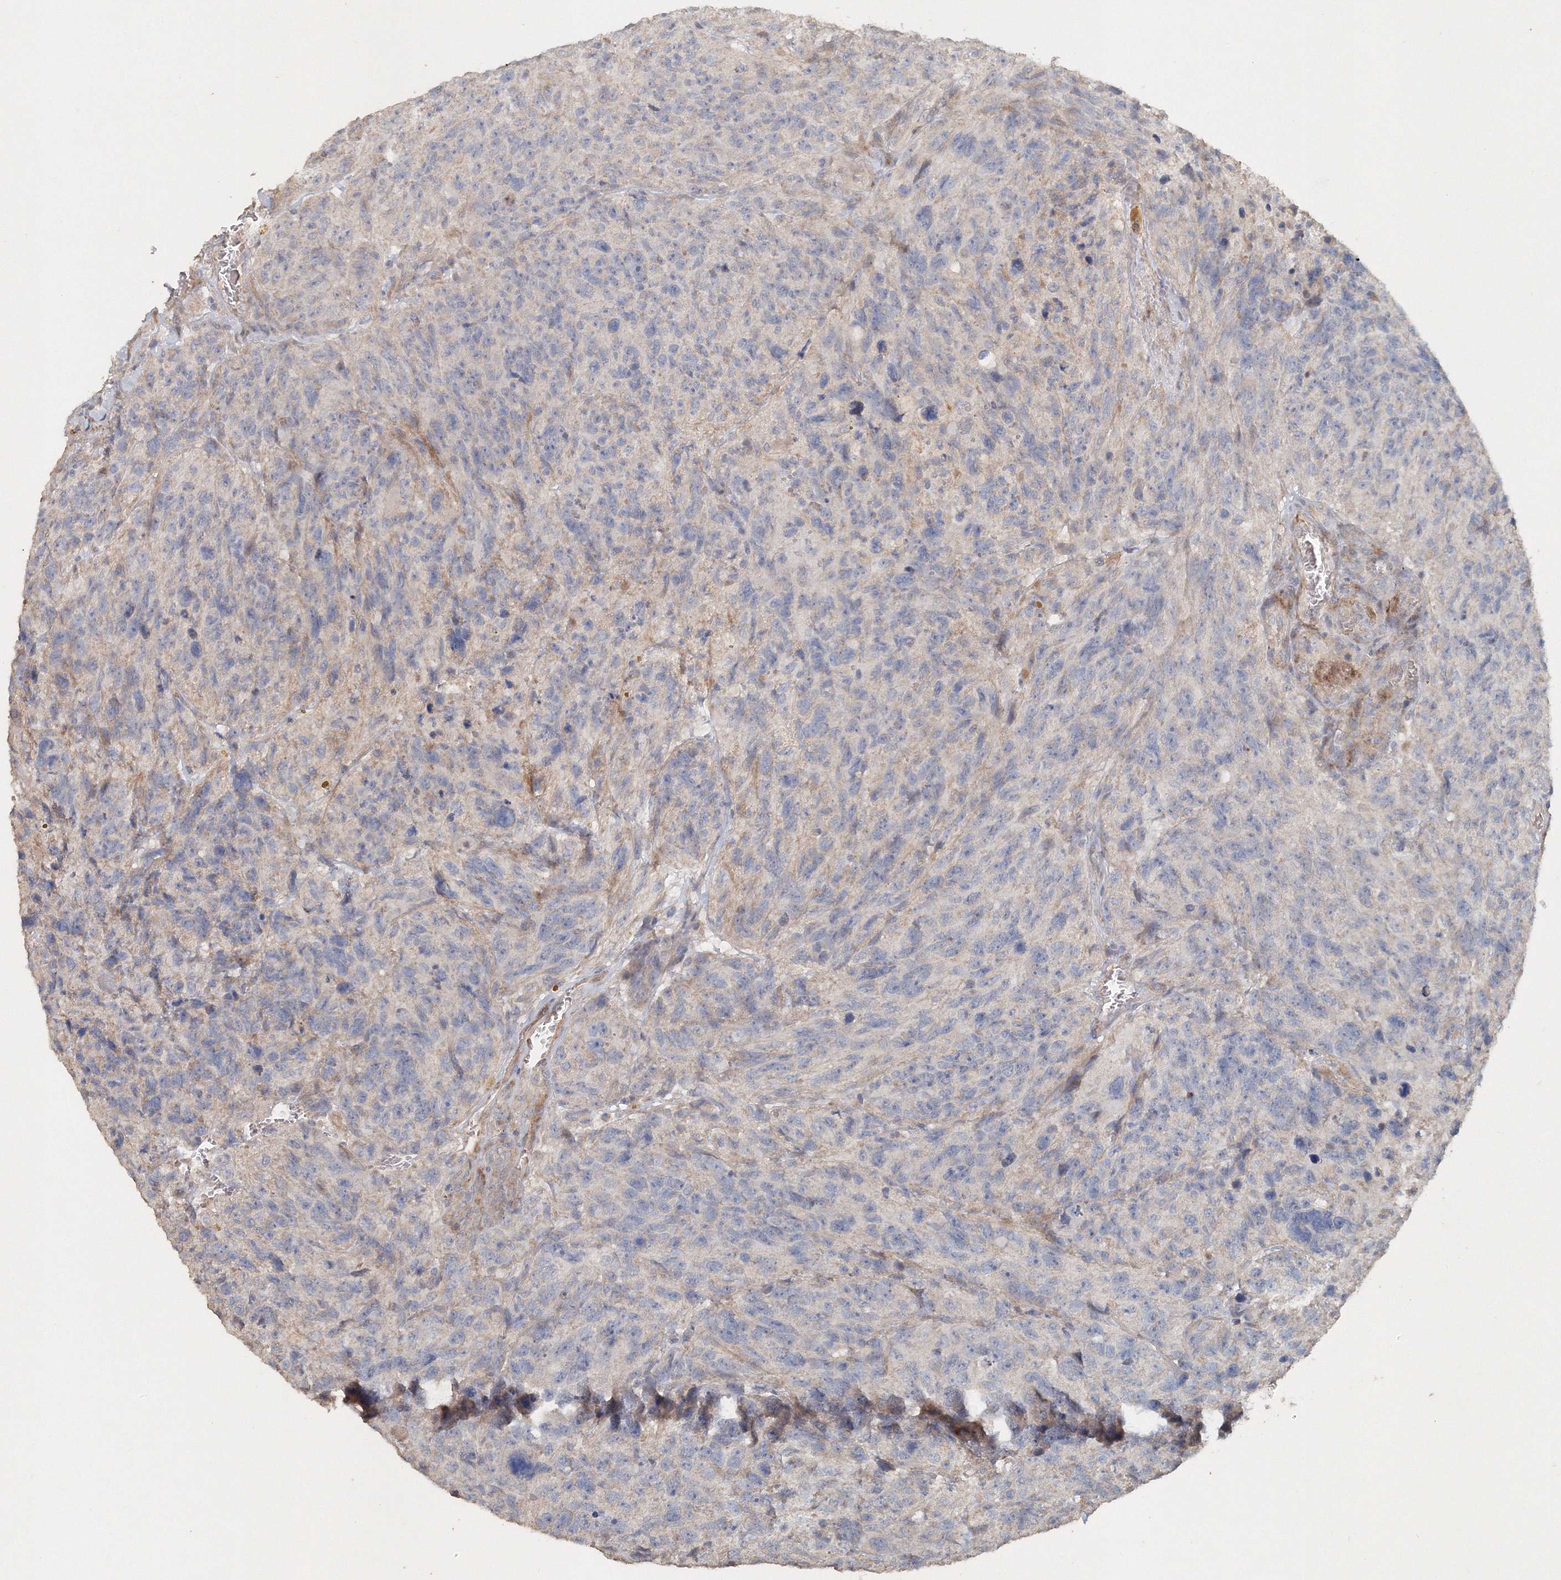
{"staining": {"intensity": "negative", "quantity": "none", "location": "none"}, "tissue": "glioma", "cell_type": "Tumor cells", "image_type": "cancer", "snomed": [{"axis": "morphology", "description": "Glioma, malignant, High grade"}, {"axis": "topography", "description": "Brain"}], "caption": "There is no significant expression in tumor cells of glioma.", "gene": "NALF2", "patient": {"sex": "male", "age": 69}}